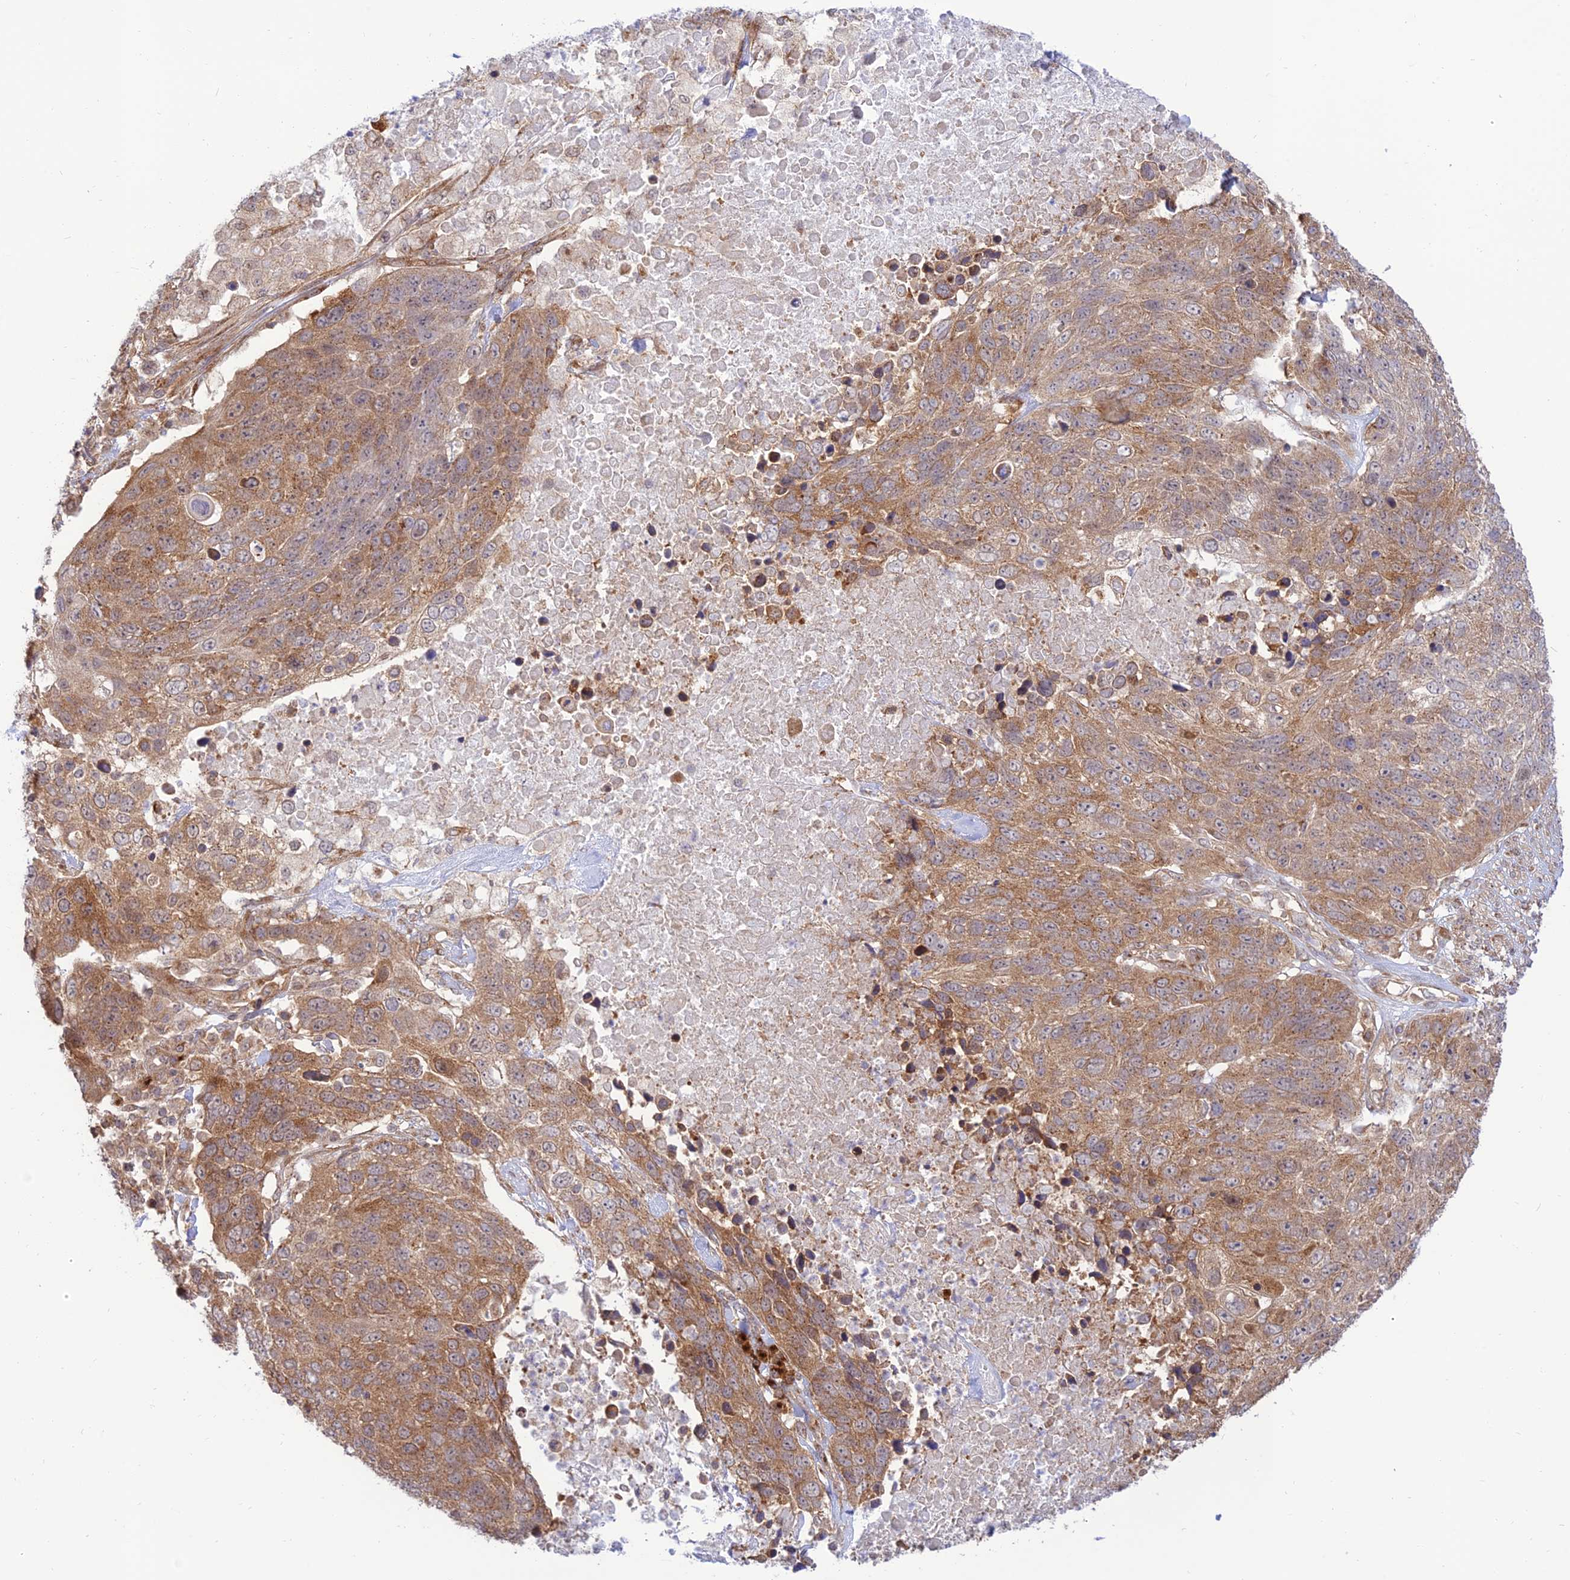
{"staining": {"intensity": "moderate", "quantity": ">75%", "location": "cytoplasmic/membranous"}, "tissue": "lung cancer", "cell_type": "Tumor cells", "image_type": "cancer", "snomed": [{"axis": "morphology", "description": "Normal tissue, NOS"}, {"axis": "morphology", "description": "Squamous cell carcinoma, NOS"}, {"axis": "topography", "description": "Lymph node"}, {"axis": "topography", "description": "Lung"}], "caption": "Brown immunohistochemical staining in lung cancer reveals moderate cytoplasmic/membranous expression in approximately >75% of tumor cells. The staining is performed using DAB brown chromogen to label protein expression. The nuclei are counter-stained blue using hematoxylin.", "gene": "GOLGA3", "patient": {"sex": "male", "age": 66}}